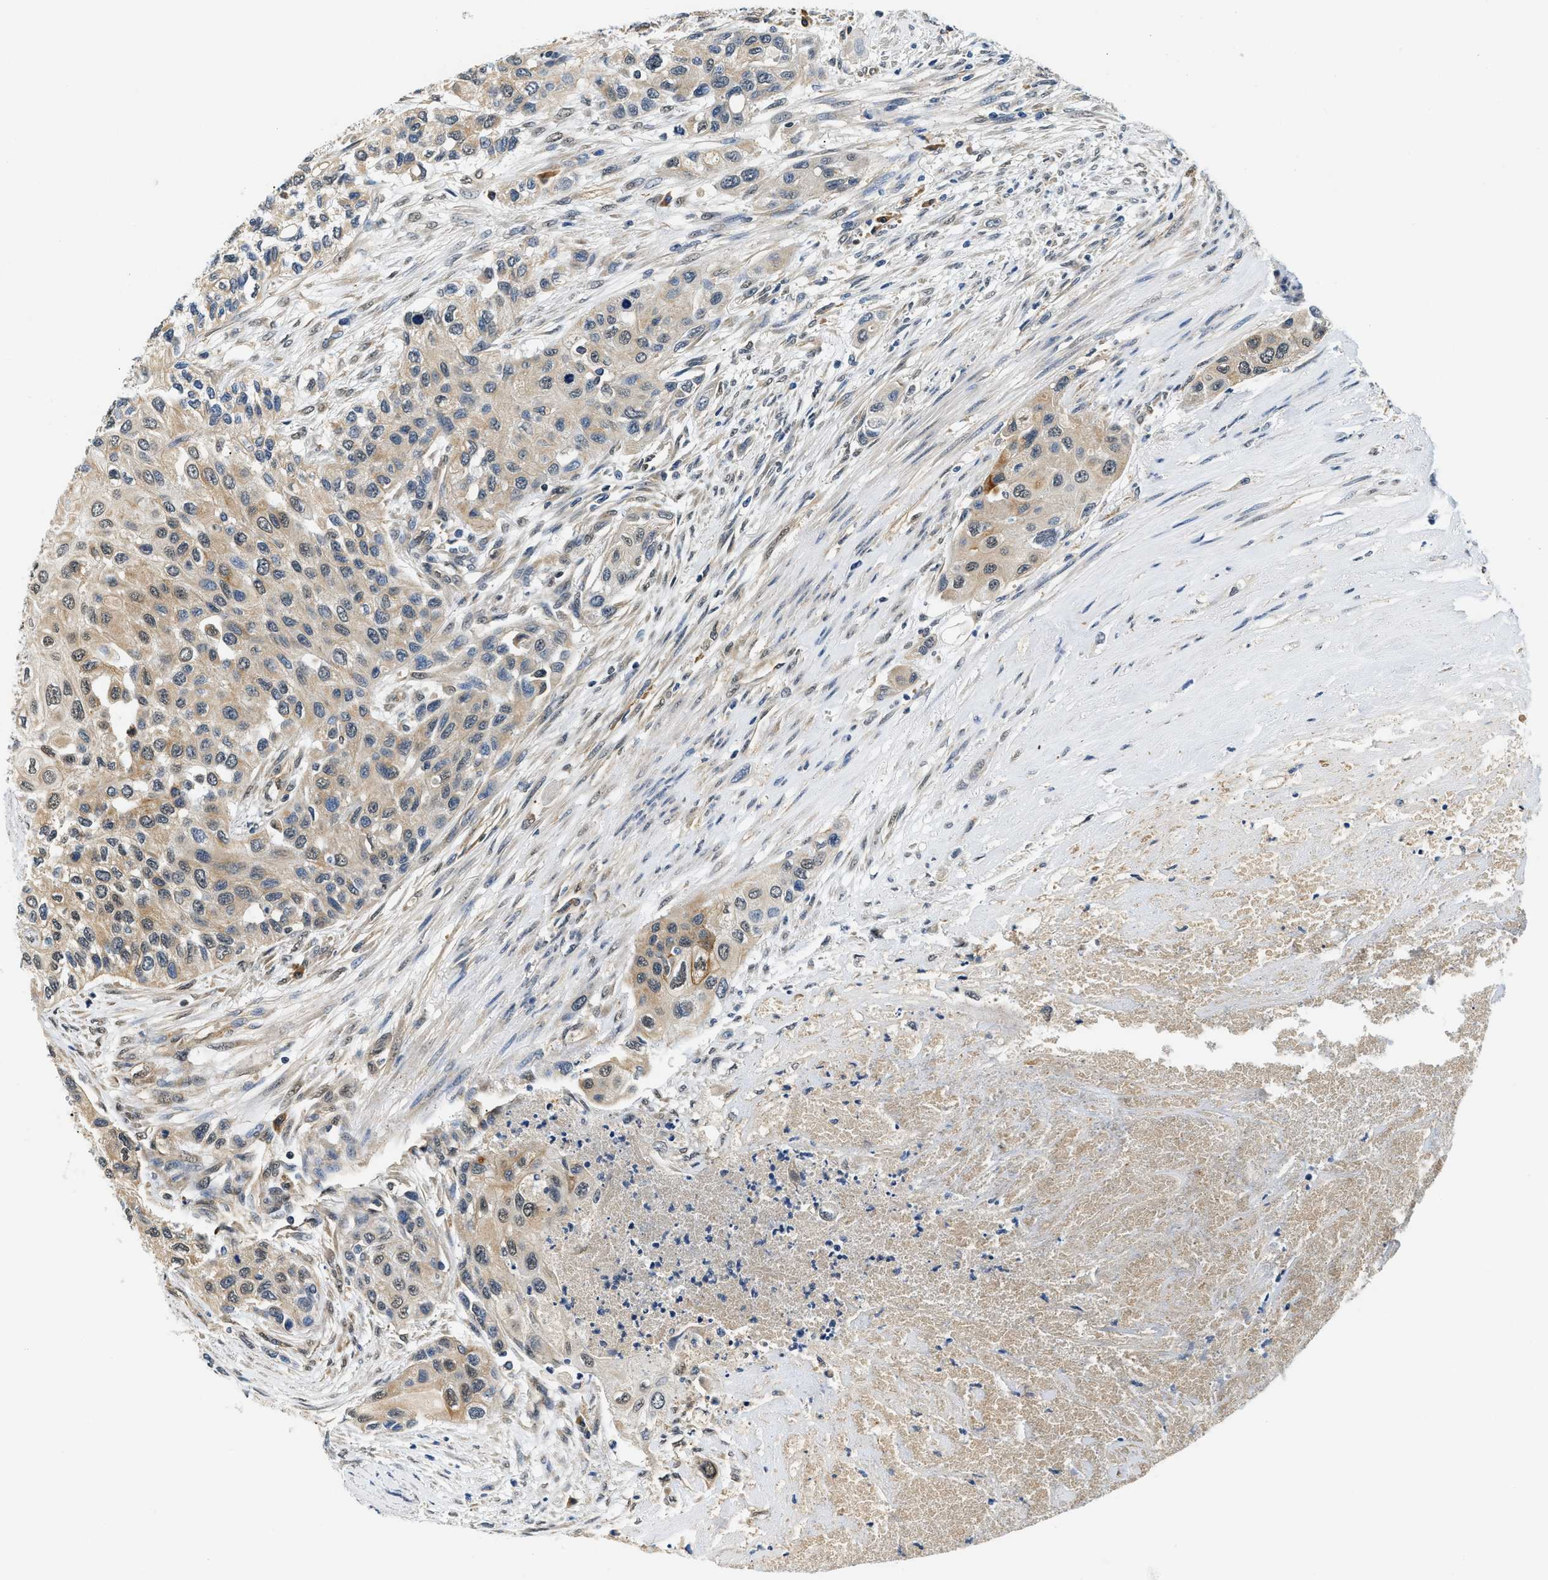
{"staining": {"intensity": "weak", "quantity": ">75%", "location": "cytoplasmic/membranous"}, "tissue": "urothelial cancer", "cell_type": "Tumor cells", "image_type": "cancer", "snomed": [{"axis": "morphology", "description": "Urothelial carcinoma, High grade"}, {"axis": "topography", "description": "Urinary bladder"}], "caption": "Brown immunohistochemical staining in human urothelial cancer reveals weak cytoplasmic/membranous expression in about >75% of tumor cells. (Stains: DAB (3,3'-diaminobenzidine) in brown, nuclei in blue, Microscopy: brightfield microscopy at high magnification).", "gene": "BCL7C", "patient": {"sex": "female", "age": 56}}